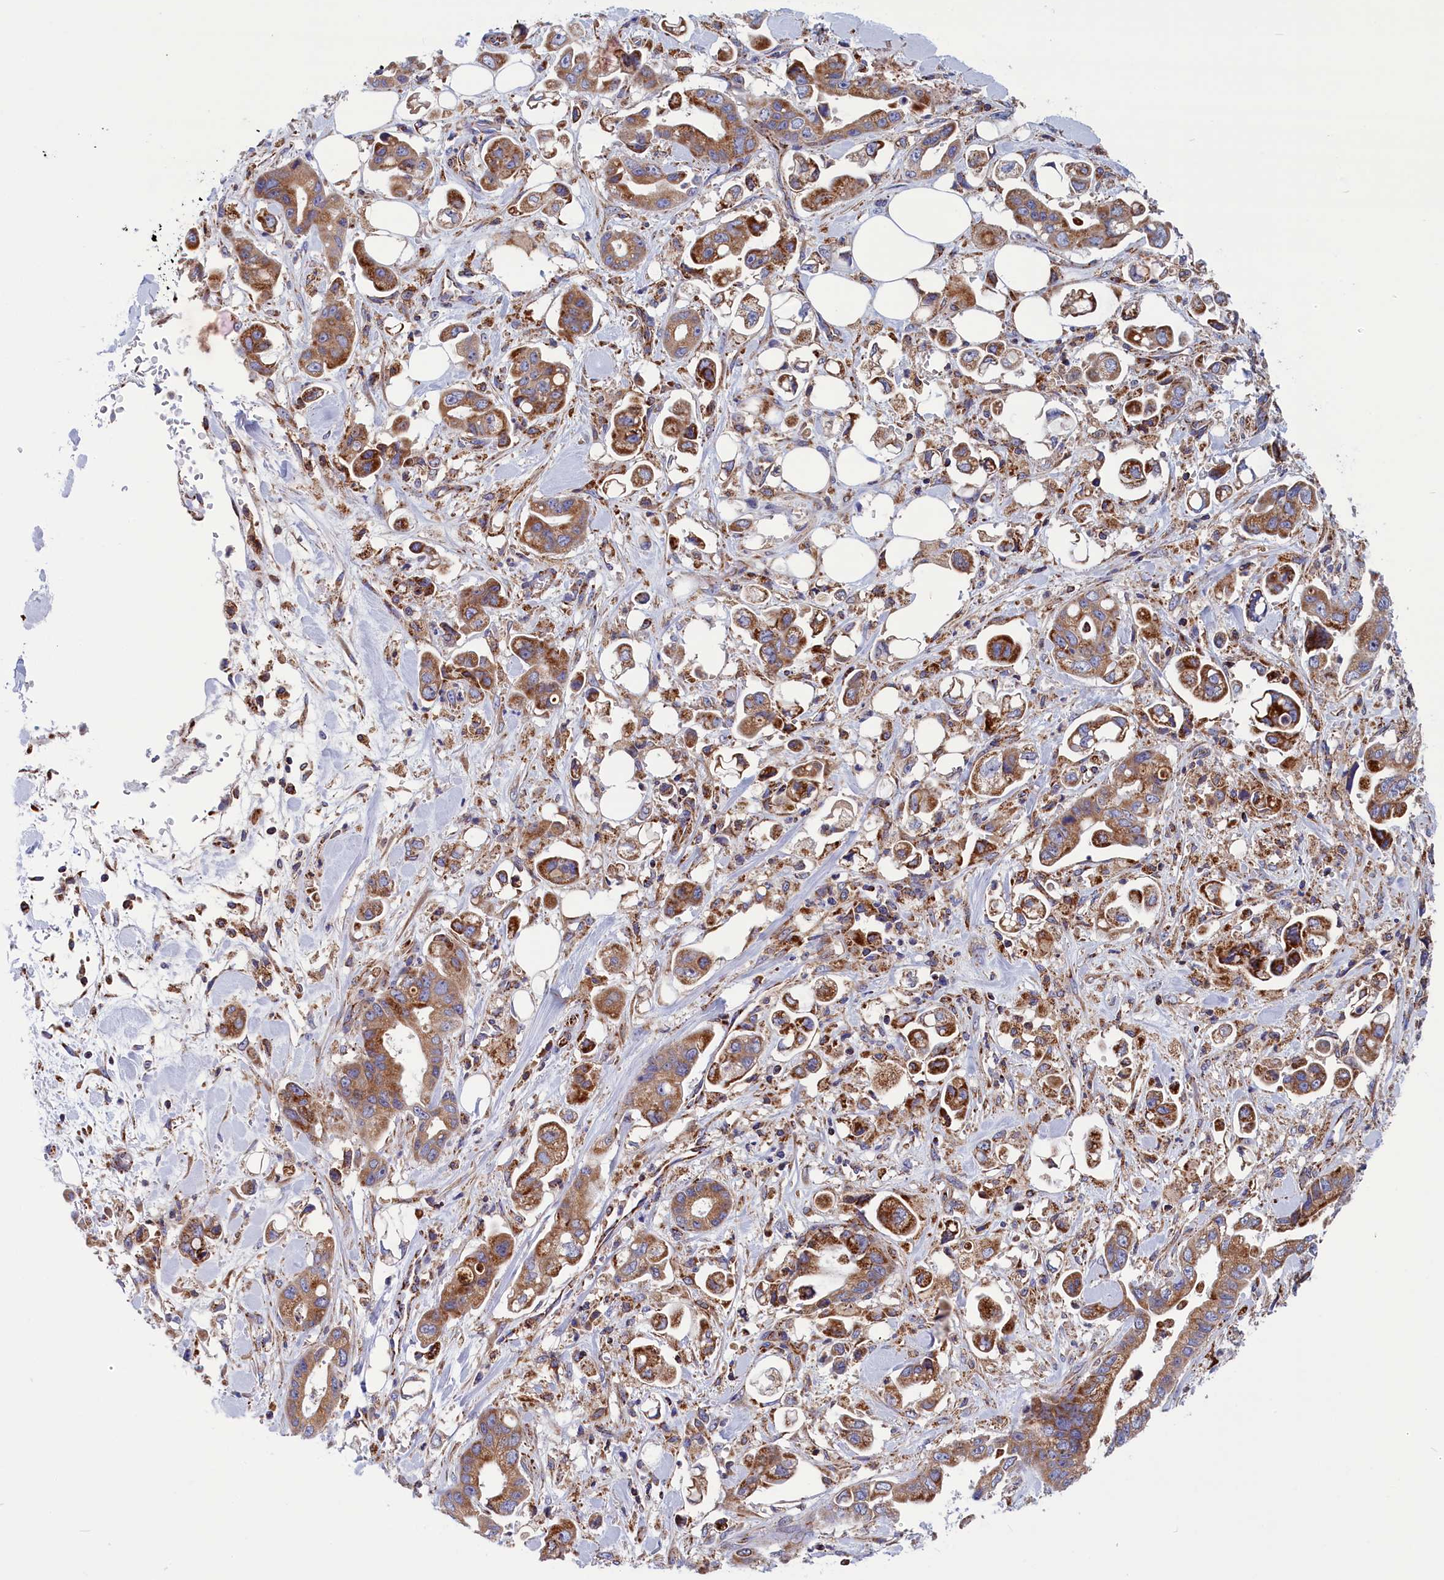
{"staining": {"intensity": "moderate", "quantity": ">75%", "location": "cytoplasmic/membranous"}, "tissue": "stomach cancer", "cell_type": "Tumor cells", "image_type": "cancer", "snomed": [{"axis": "morphology", "description": "Adenocarcinoma, NOS"}, {"axis": "topography", "description": "Stomach"}], "caption": "The histopathology image exhibits a brown stain indicating the presence of a protein in the cytoplasmic/membranous of tumor cells in stomach adenocarcinoma.", "gene": "WDR83", "patient": {"sex": "male", "age": 62}}